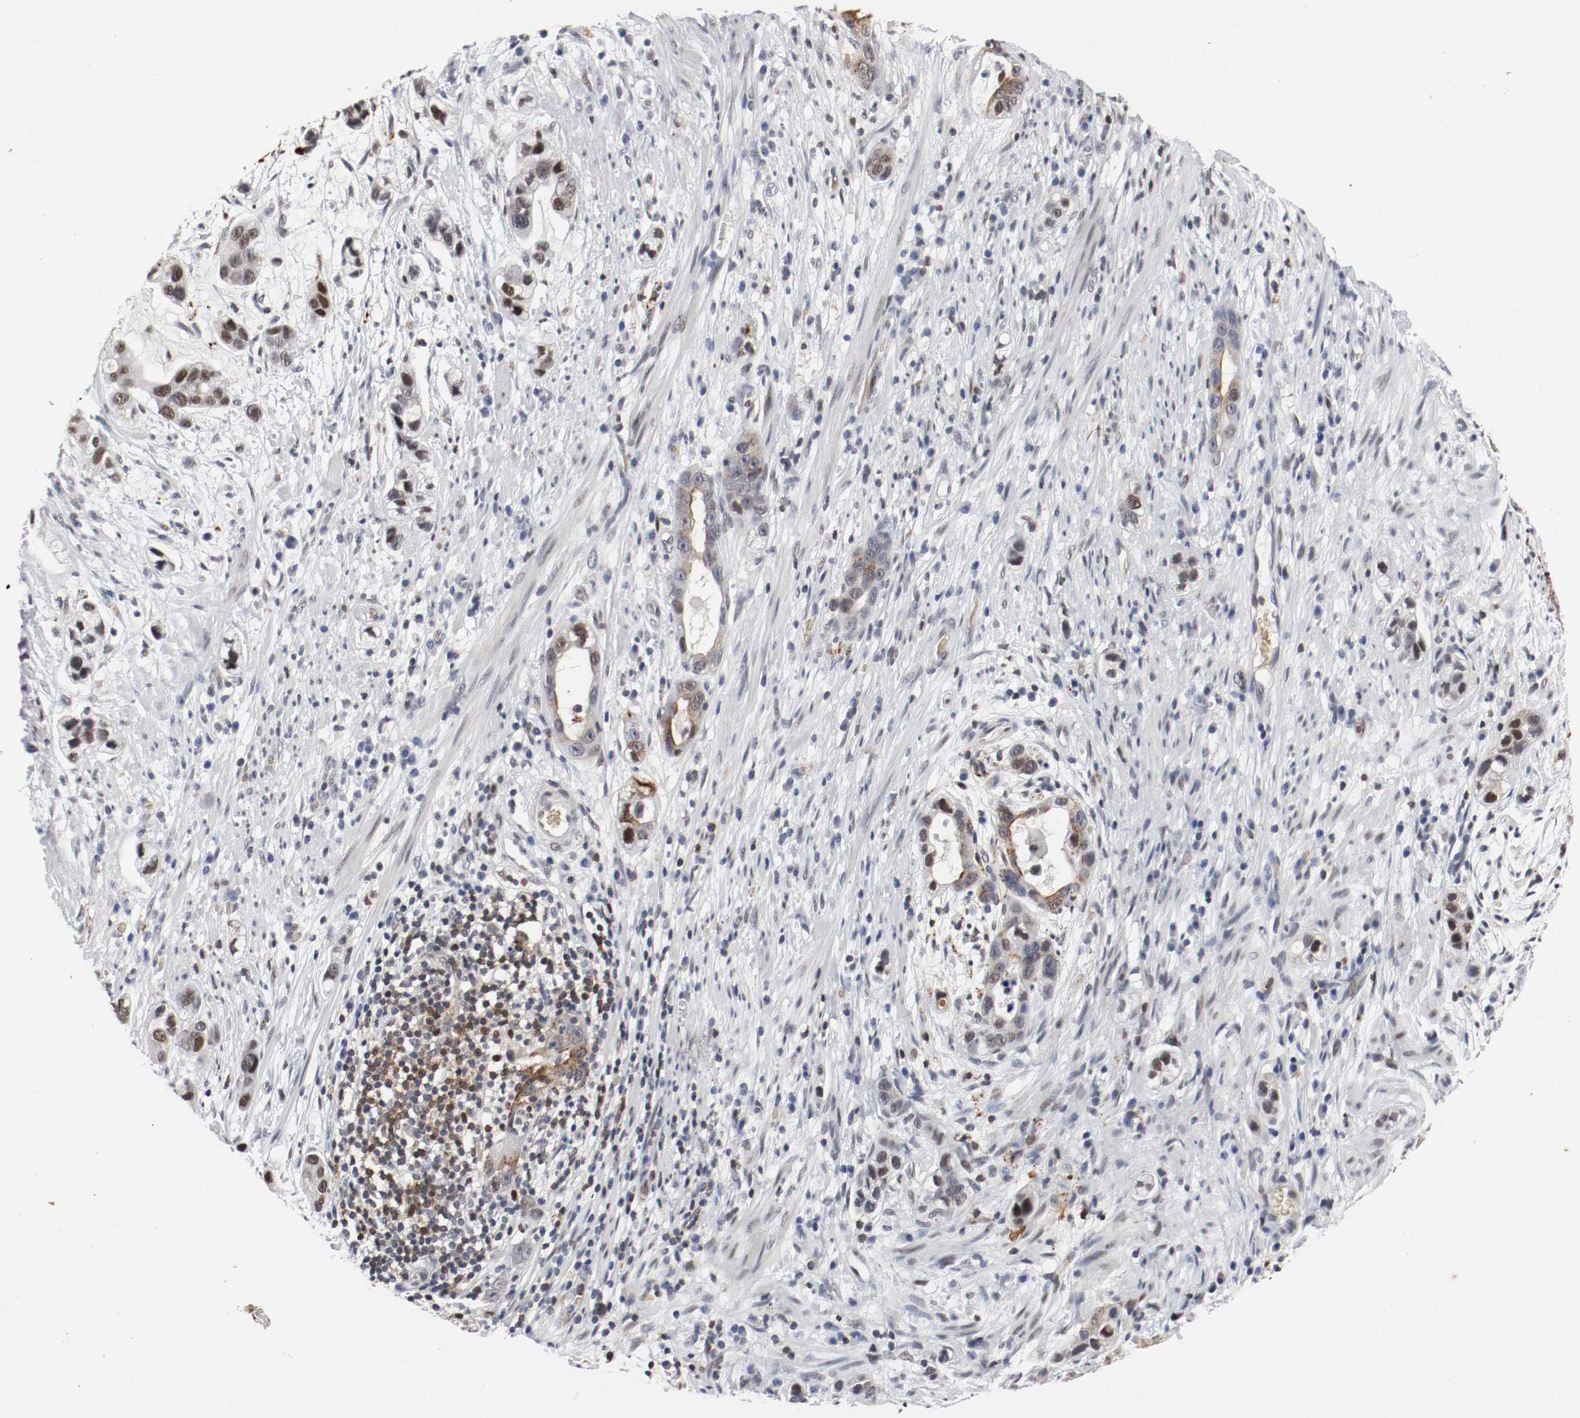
{"staining": {"intensity": "strong", "quantity": "<25%", "location": "cytoplasmic/membranous"}, "tissue": "stomach cancer", "cell_type": "Tumor cells", "image_type": "cancer", "snomed": [{"axis": "morphology", "description": "Adenocarcinoma, NOS"}, {"axis": "topography", "description": "Stomach, lower"}], "caption": "IHC histopathology image of human stomach cancer stained for a protein (brown), which exhibits medium levels of strong cytoplasmic/membranous staining in approximately <25% of tumor cells.", "gene": "JUND", "patient": {"sex": "female", "age": 93}}